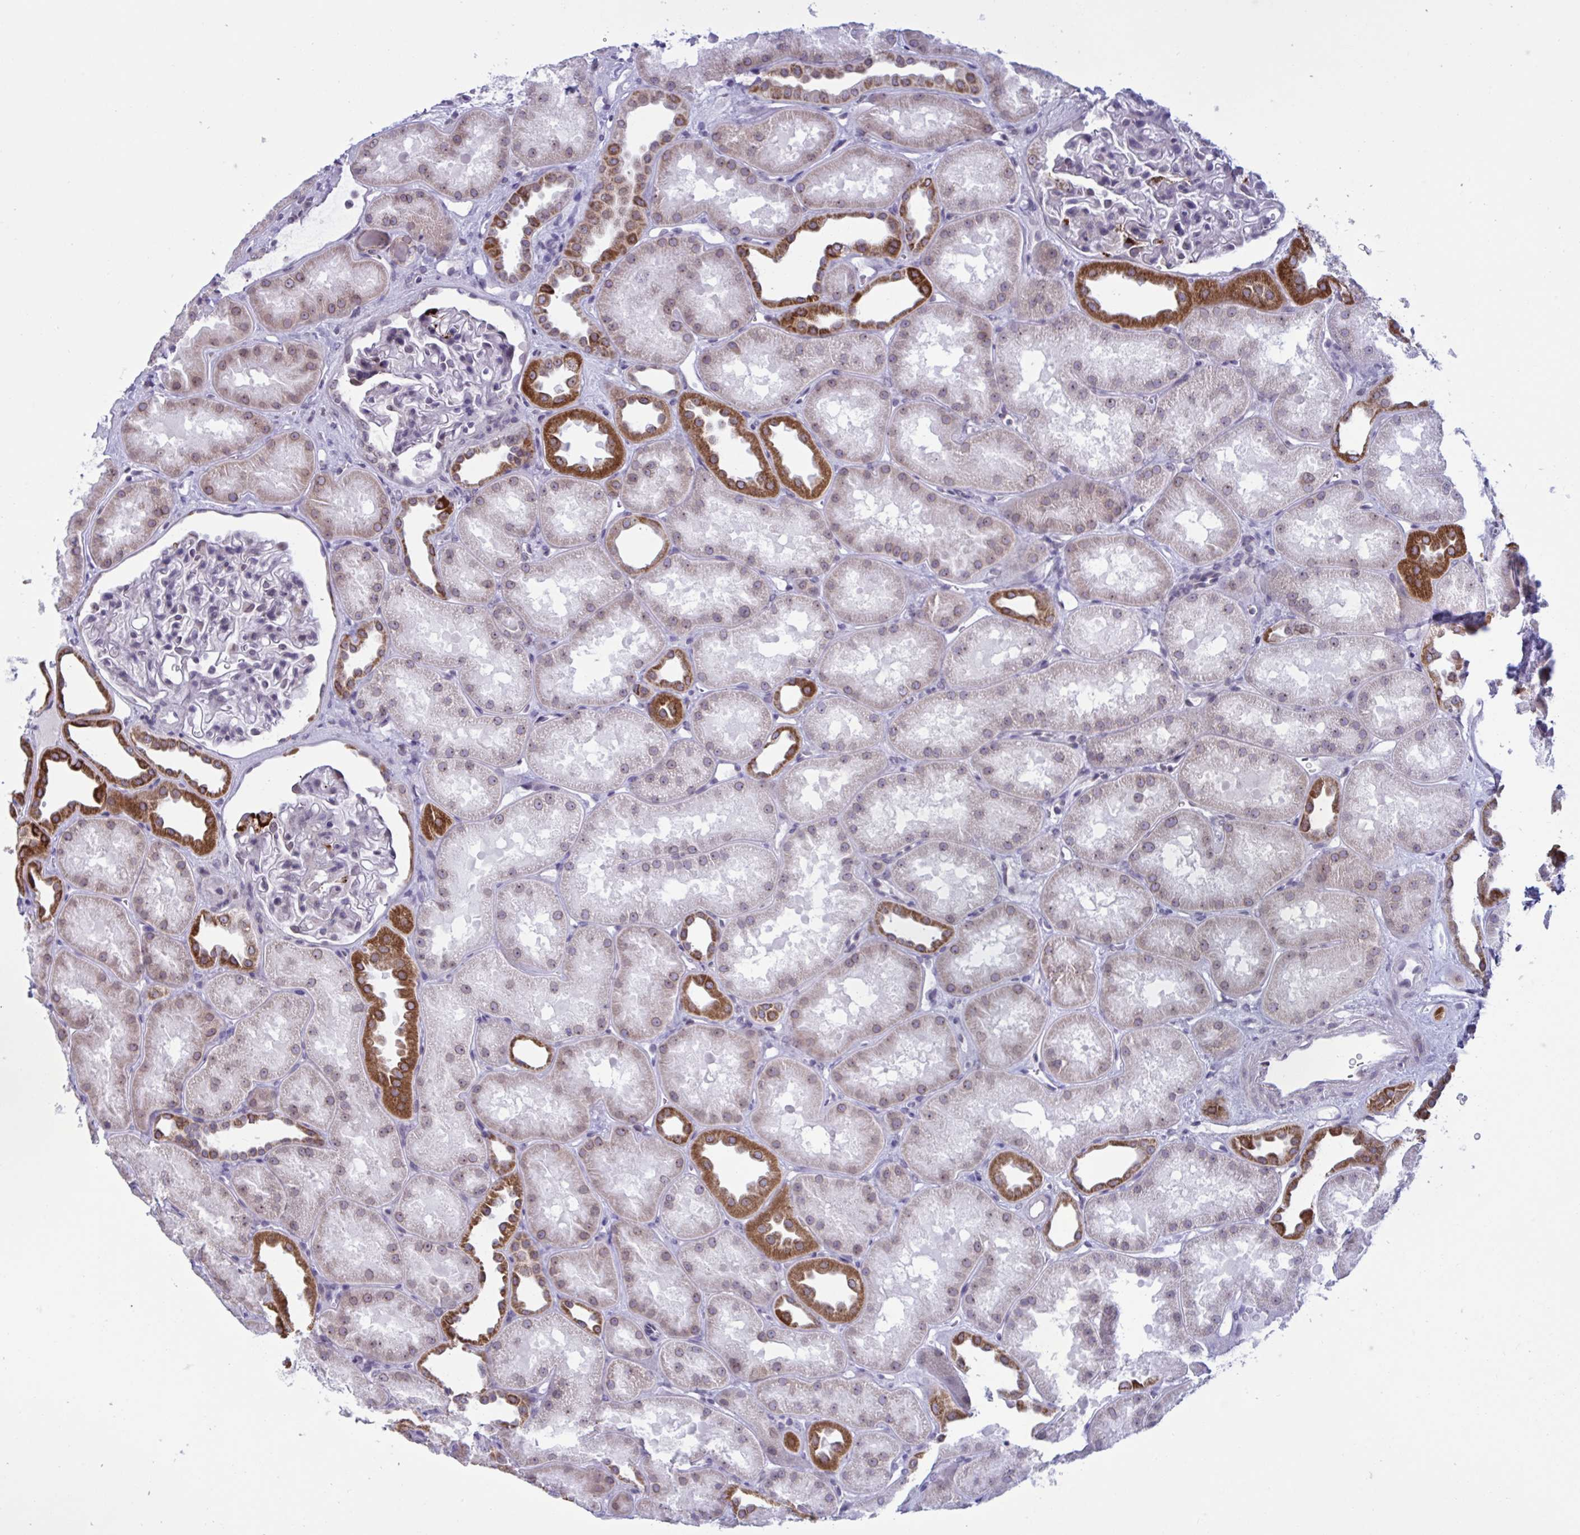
{"staining": {"intensity": "negative", "quantity": "none", "location": "none"}, "tissue": "kidney", "cell_type": "Cells in glomeruli", "image_type": "normal", "snomed": [{"axis": "morphology", "description": "Normal tissue, NOS"}, {"axis": "topography", "description": "Kidney"}], "caption": "A histopathology image of kidney stained for a protein reveals no brown staining in cells in glomeruli. (Brightfield microscopy of DAB immunohistochemistry (IHC) at high magnification).", "gene": "DOCK11", "patient": {"sex": "male", "age": 61}}